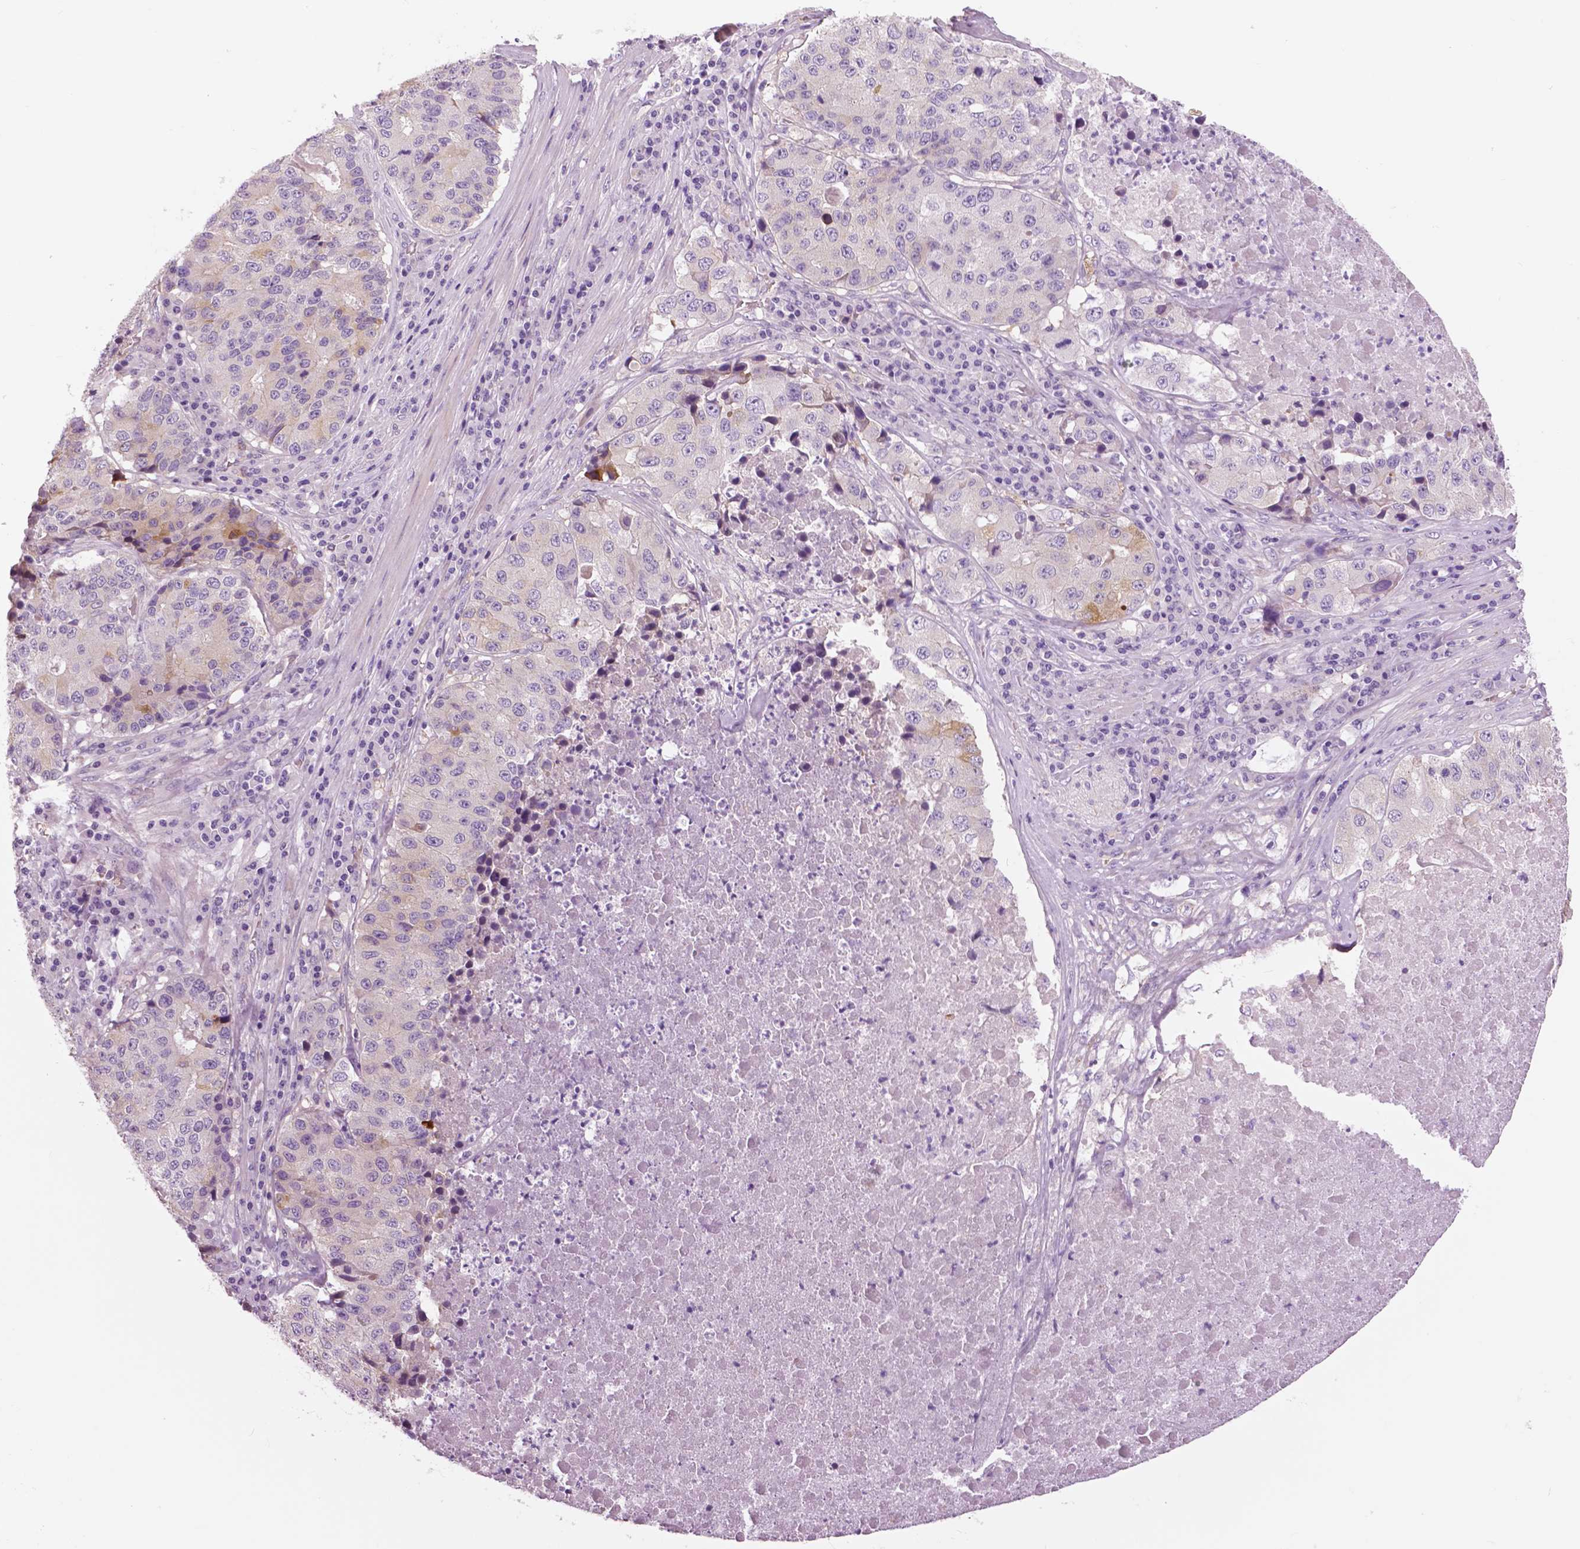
{"staining": {"intensity": "negative", "quantity": "none", "location": "none"}, "tissue": "stomach cancer", "cell_type": "Tumor cells", "image_type": "cancer", "snomed": [{"axis": "morphology", "description": "Adenocarcinoma, NOS"}, {"axis": "topography", "description": "Stomach"}], "caption": "Histopathology image shows no significant protein staining in tumor cells of stomach adenocarcinoma.", "gene": "SERPINI1", "patient": {"sex": "male", "age": 71}}